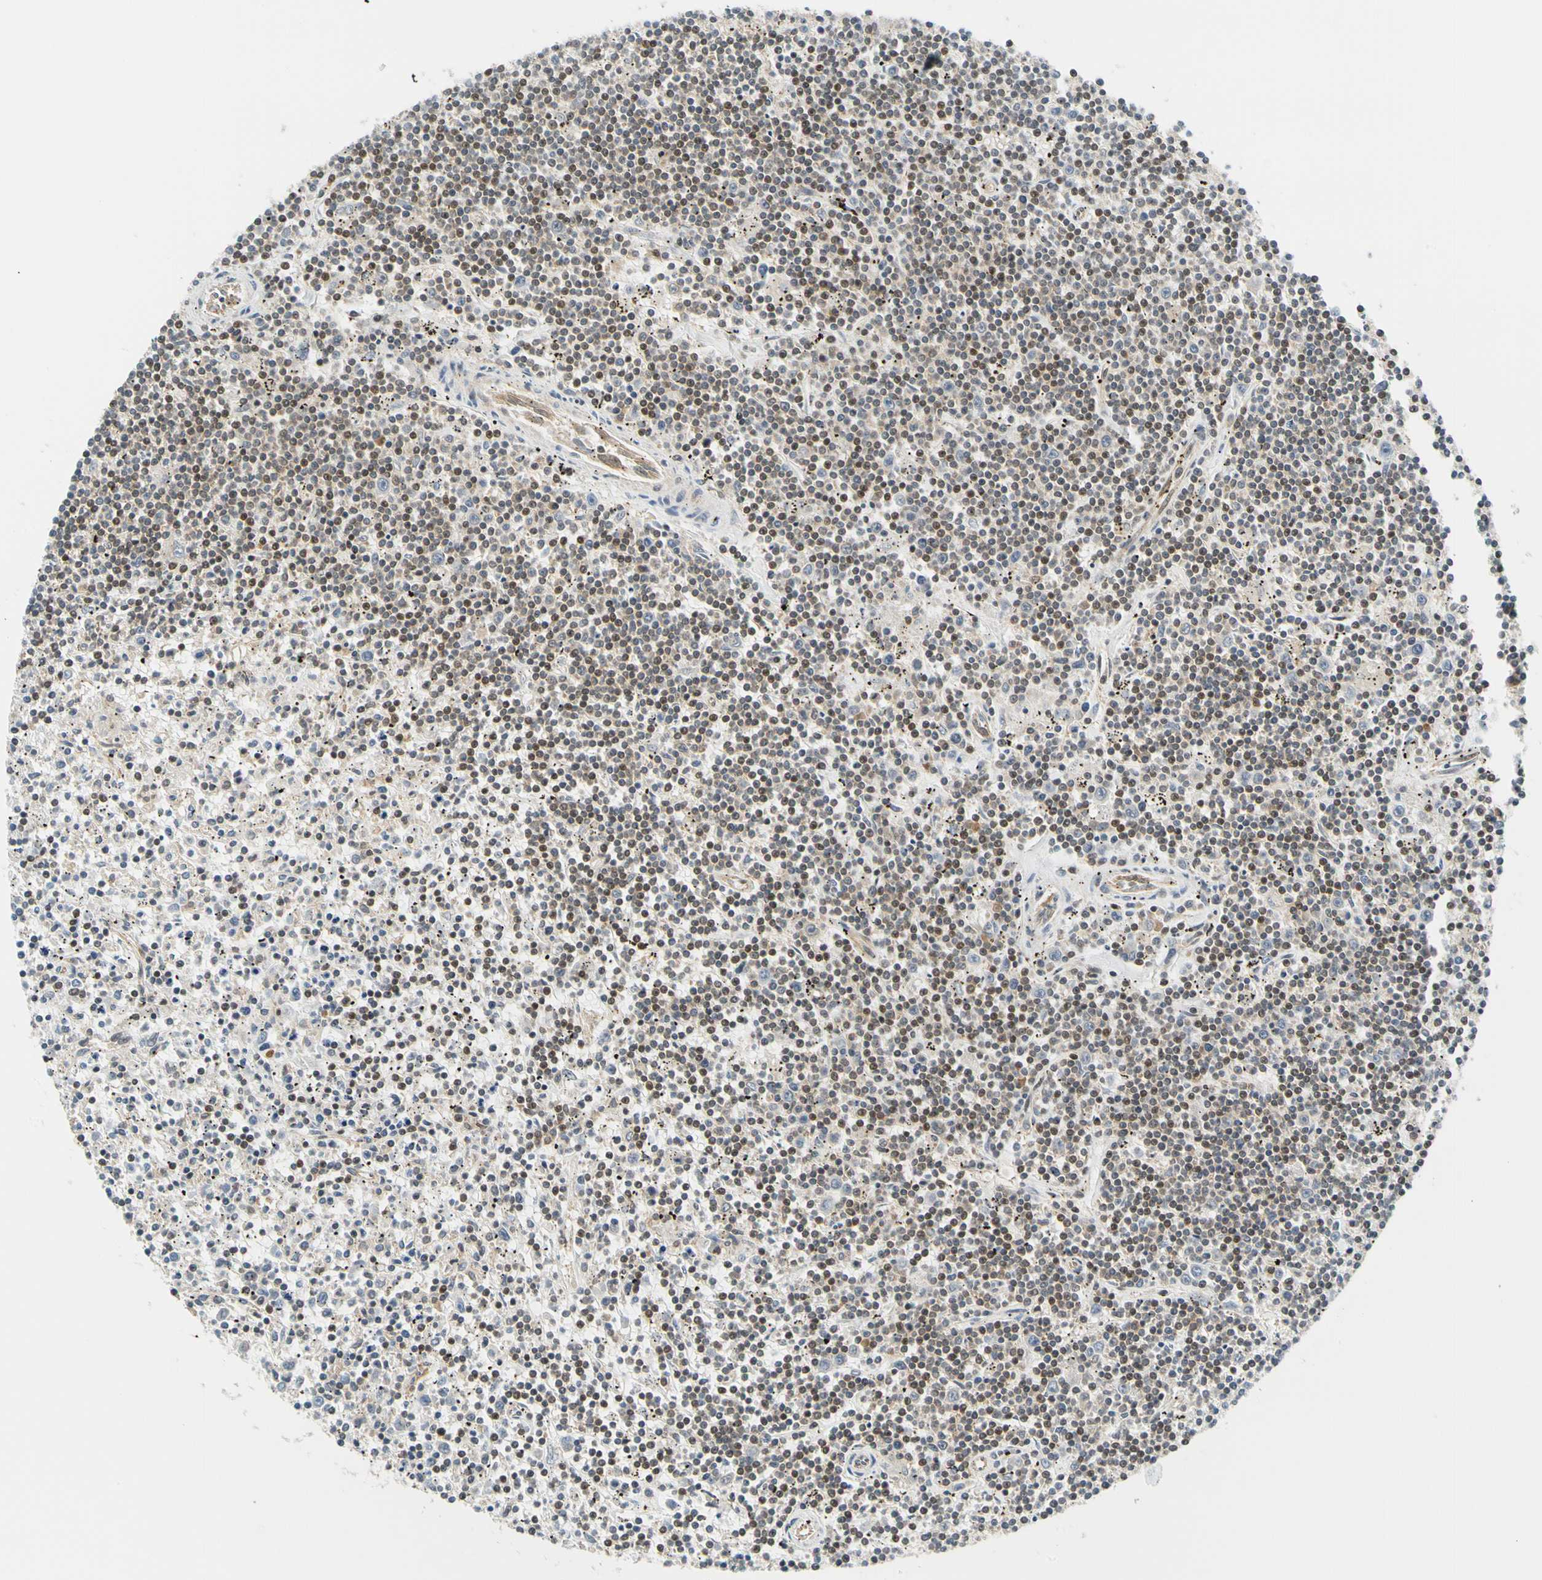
{"staining": {"intensity": "negative", "quantity": "none", "location": "none"}, "tissue": "lymphoma", "cell_type": "Tumor cells", "image_type": "cancer", "snomed": [{"axis": "morphology", "description": "Malignant lymphoma, non-Hodgkin's type, Low grade"}, {"axis": "topography", "description": "Spleen"}], "caption": "This is a micrograph of IHC staining of low-grade malignant lymphoma, non-Hodgkin's type, which shows no expression in tumor cells.", "gene": "MAPK9", "patient": {"sex": "male", "age": 76}}